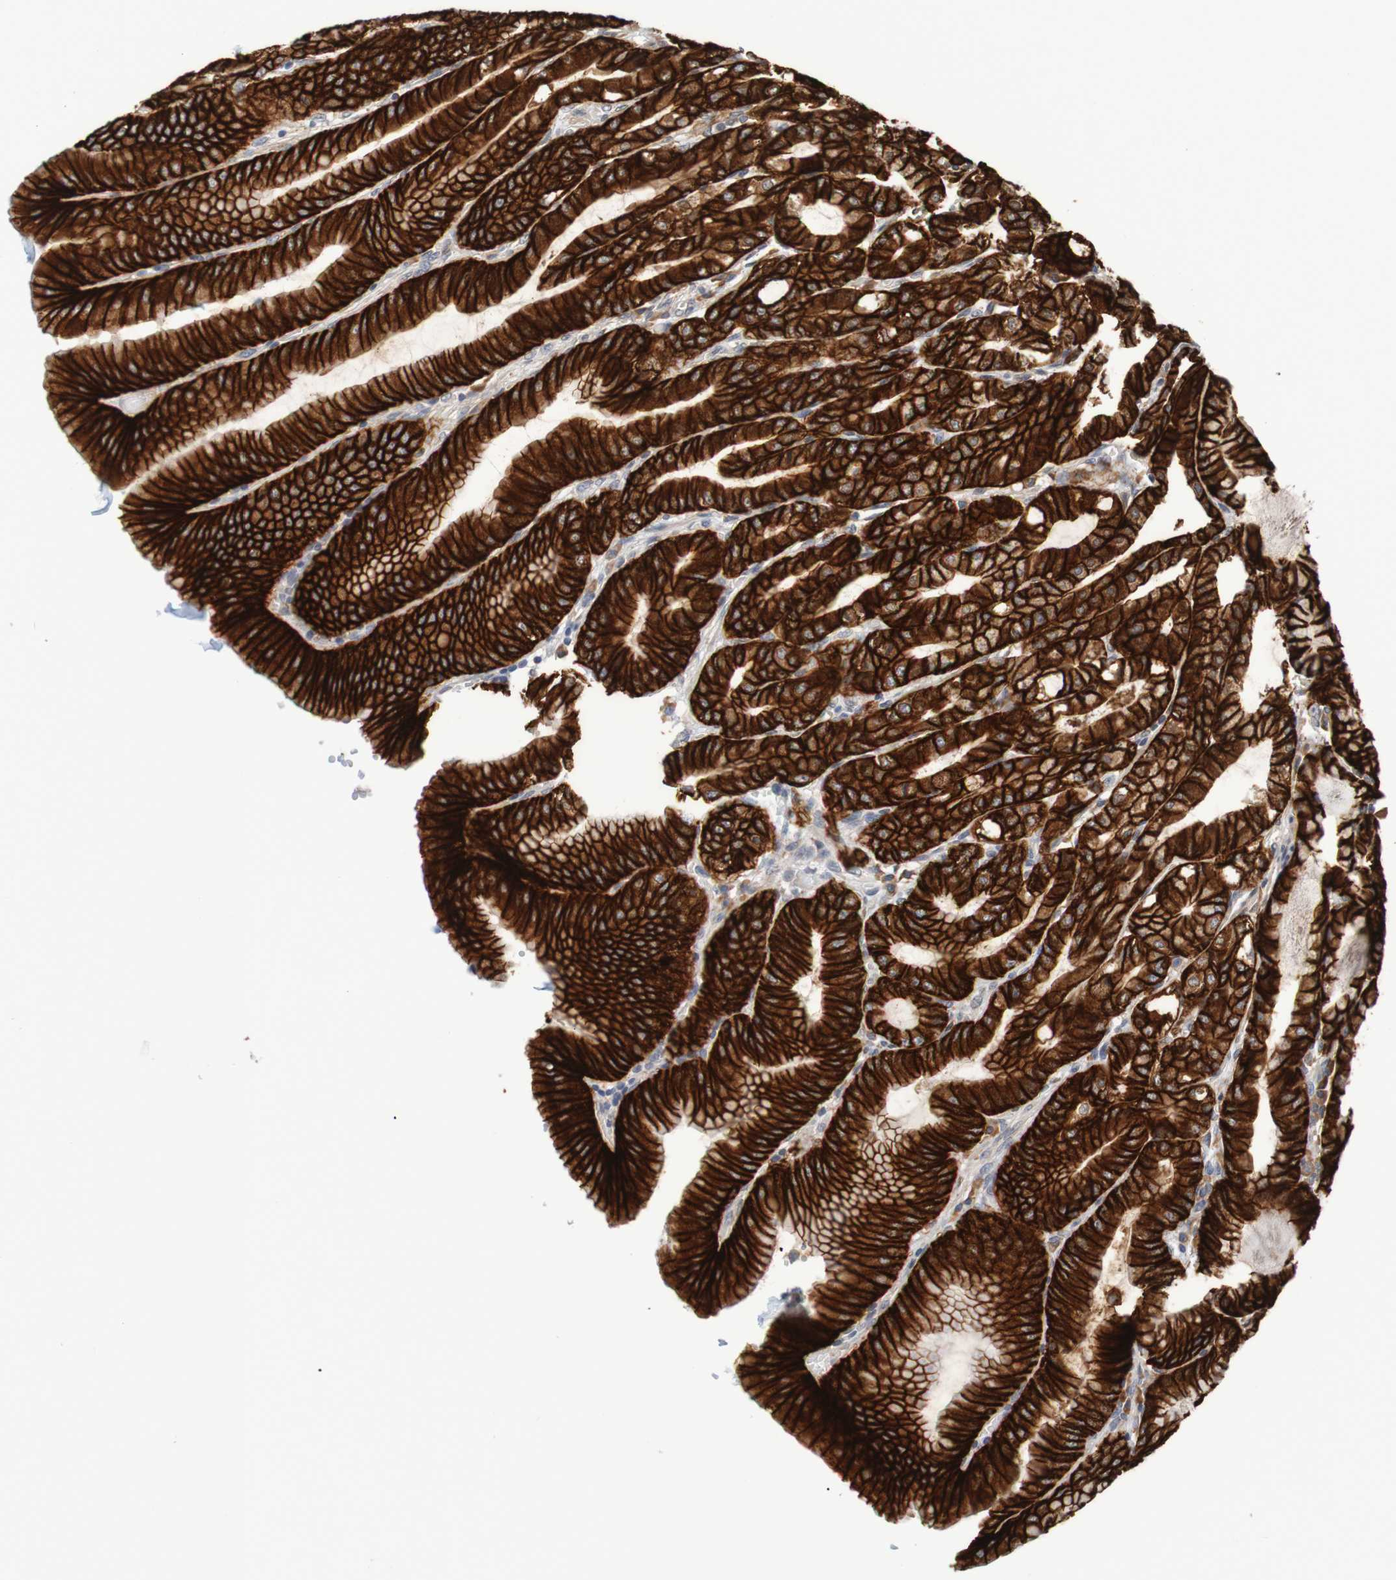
{"staining": {"intensity": "strong", "quantity": ">75%", "location": "cytoplasmic/membranous"}, "tissue": "stomach", "cell_type": "Glandular cells", "image_type": "normal", "snomed": [{"axis": "morphology", "description": "Normal tissue, NOS"}, {"axis": "topography", "description": "Stomach, lower"}], "caption": "This micrograph reveals IHC staining of normal human stomach, with high strong cytoplasmic/membranous staining in about >75% of glandular cells.", "gene": "CLDN18", "patient": {"sex": "male", "age": 71}}